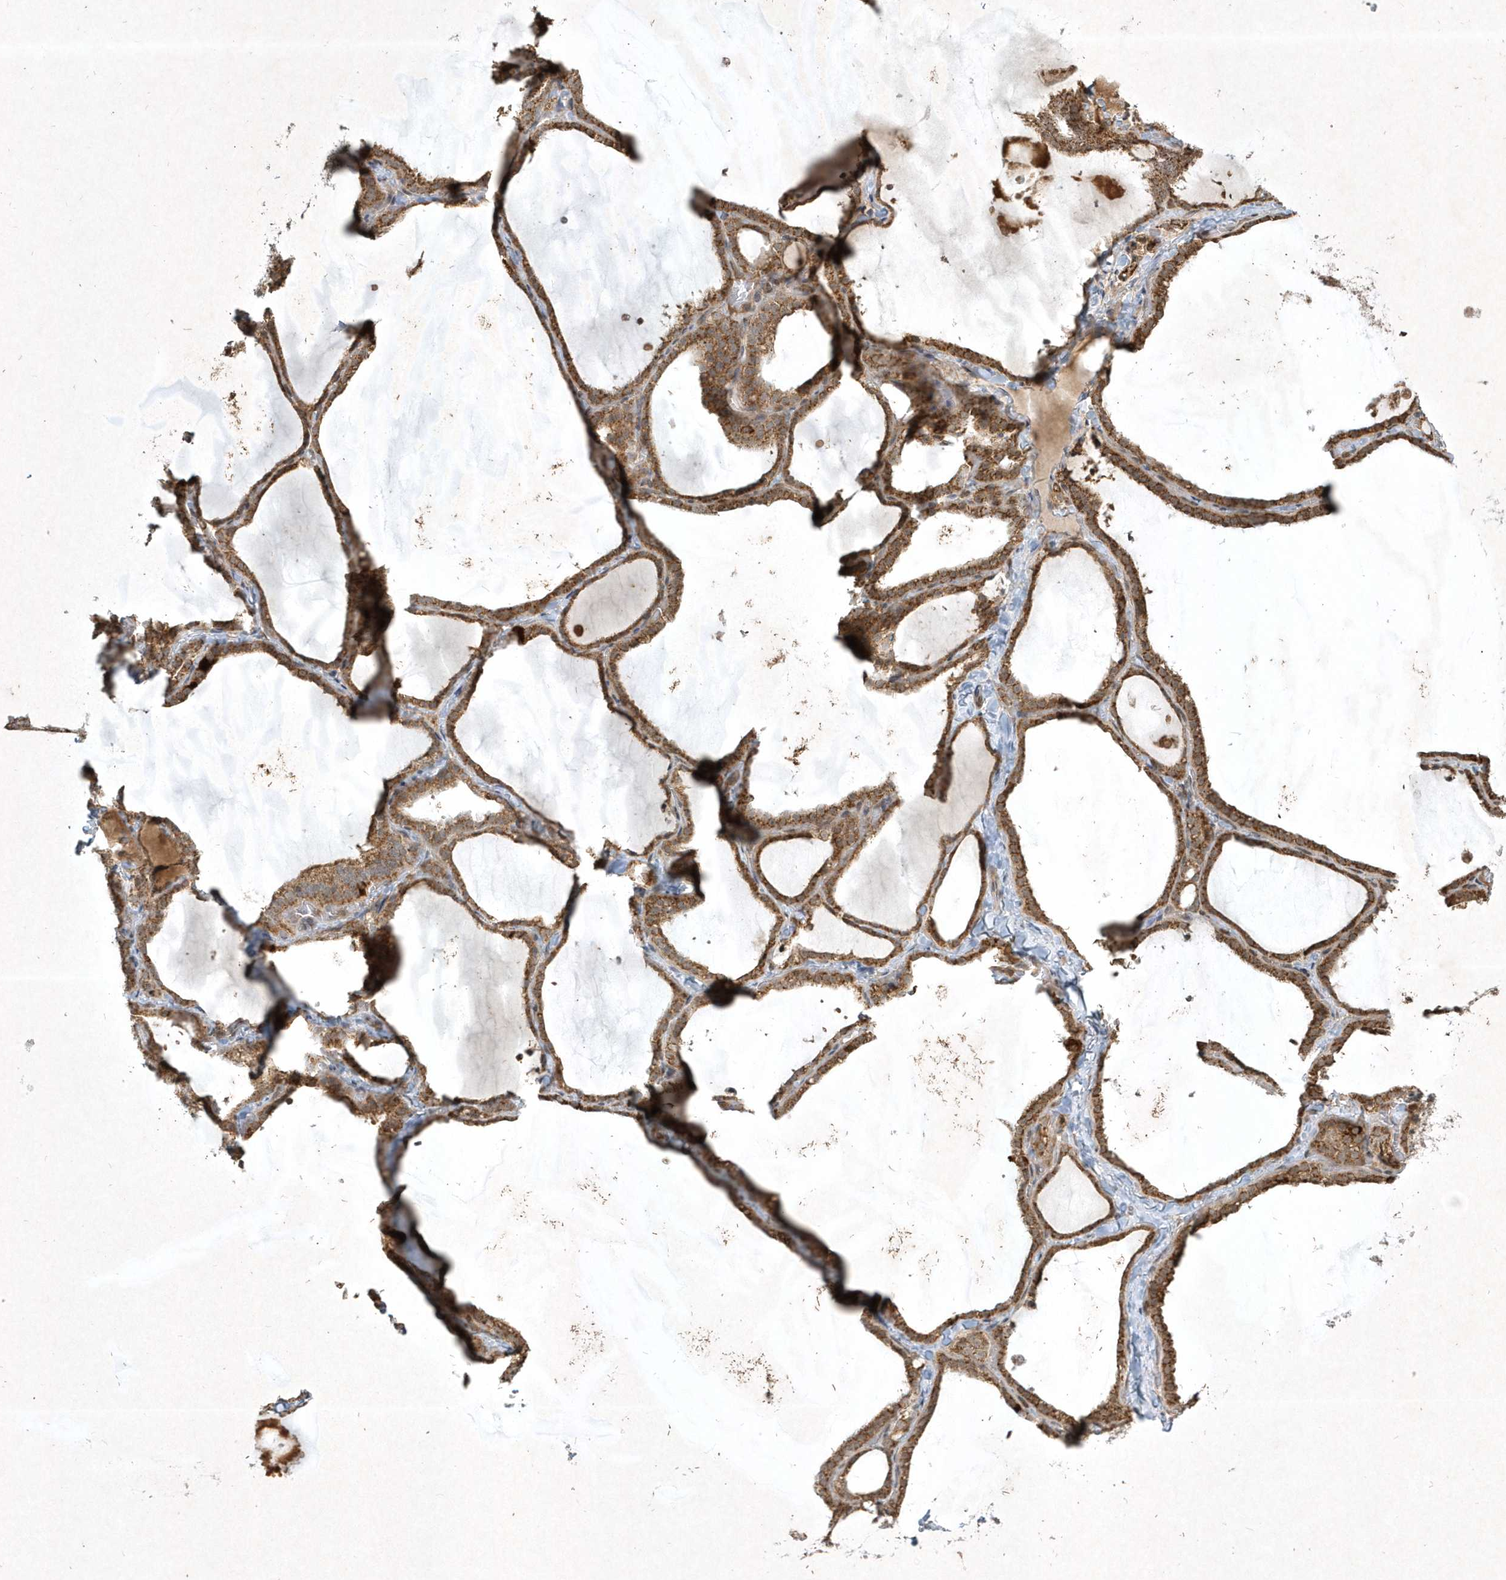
{"staining": {"intensity": "moderate", "quantity": ">75%", "location": "cytoplasmic/membranous"}, "tissue": "thyroid gland", "cell_type": "Glandular cells", "image_type": "normal", "snomed": [{"axis": "morphology", "description": "Normal tissue, NOS"}, {"axis": "topography", "description": "Thyroid gland"}], "caption": "Protein expression analysis of benign thyroid gland displays moderate cytoplasmic/membranous staining in about >75% of glandular cells. Using DAB (brown) and hematoxylin (blue) stains, captured at high magnification using brightfield microscopy.", "gene": "PLTP", "patient": {"sex": "female", "age": 22}}